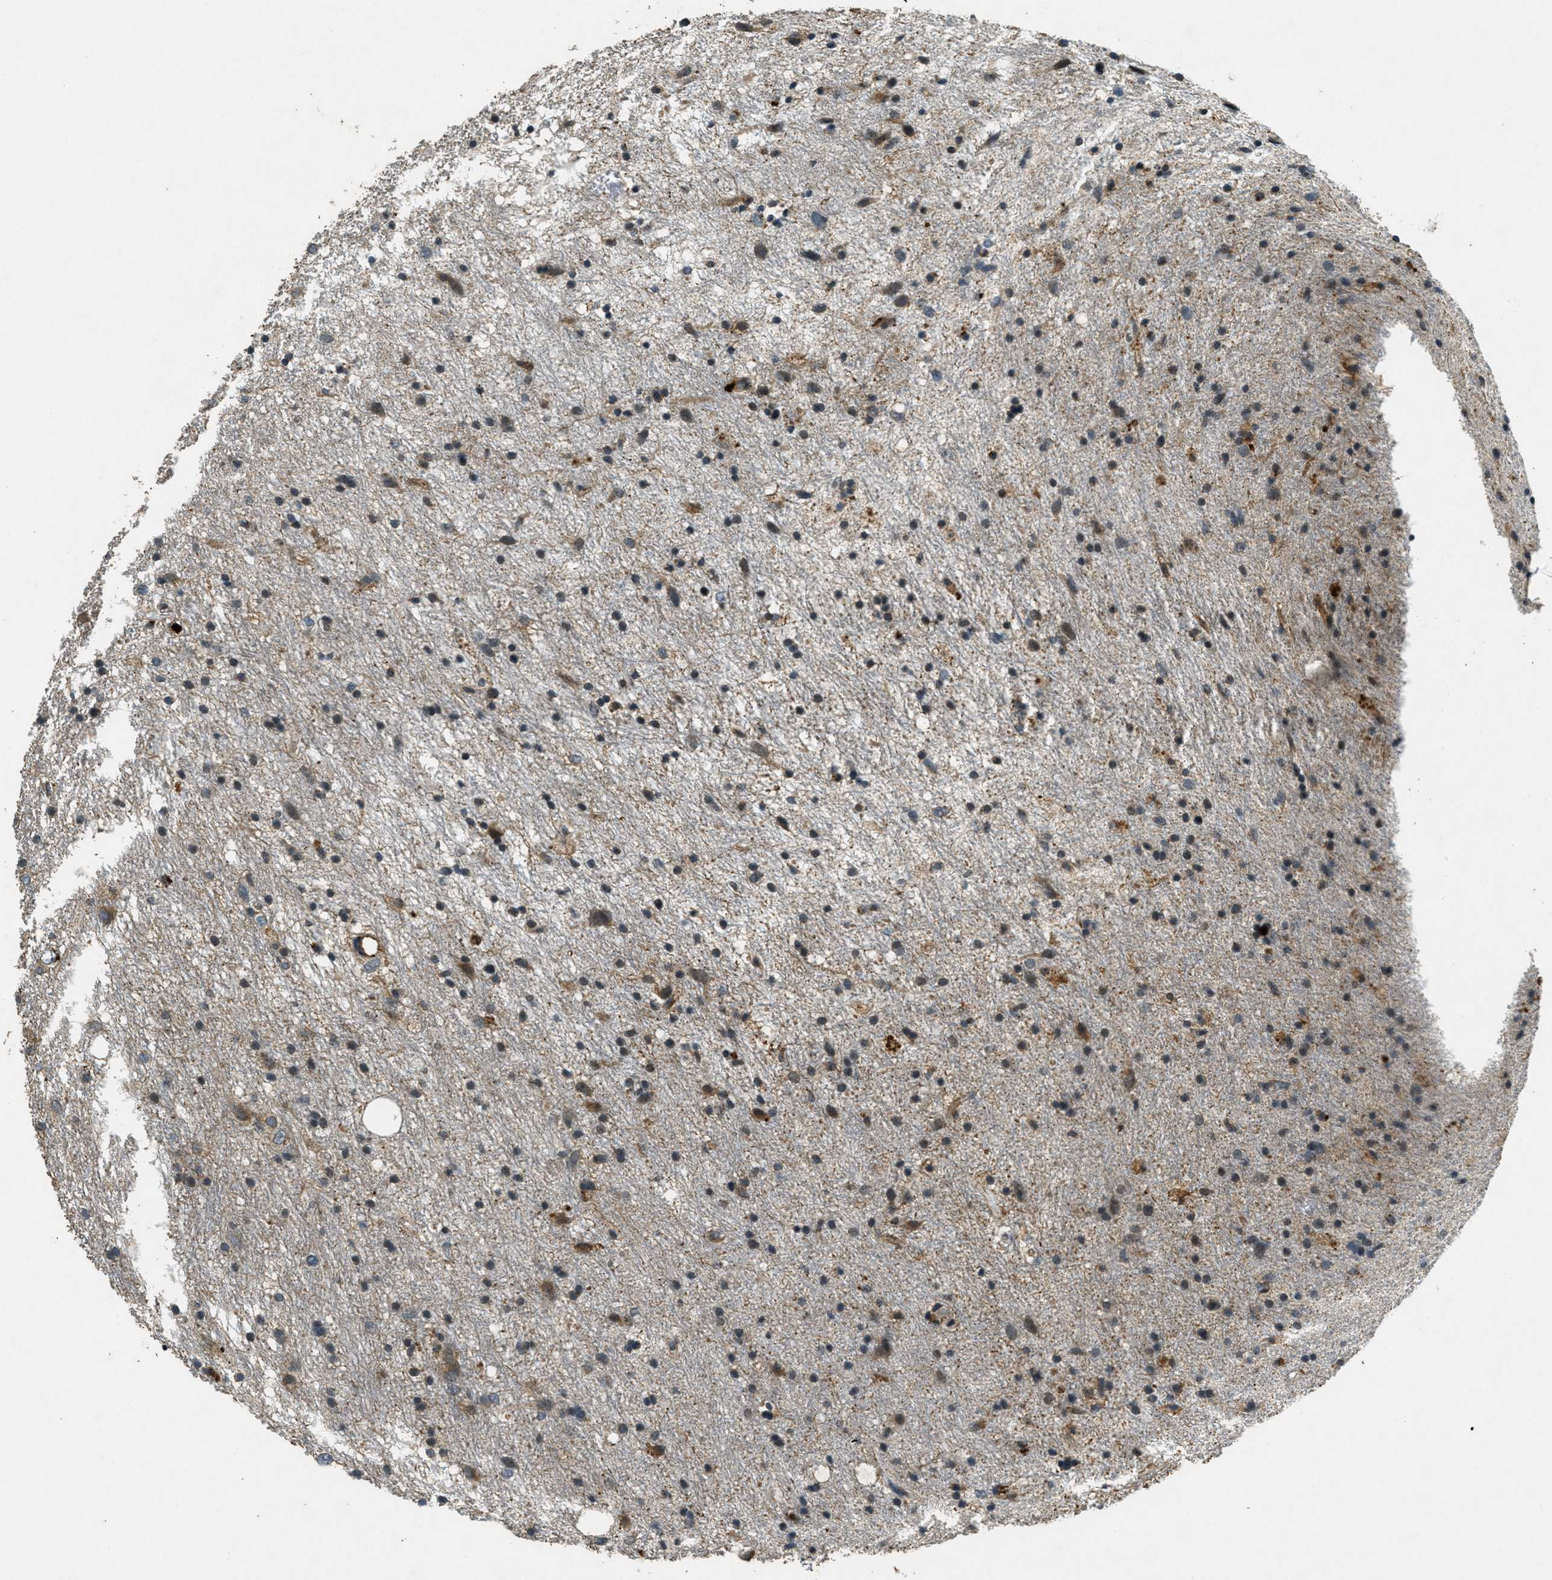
{"staining": {"intensity": "weak", "quantity": "25%-75%", "location": "cytoplasmic/membranous"}, "tissue": "glioma", "cell_type": "Tumor cells", "image_type": "cancer", "snomed": [{"axis": "morphology", "description": "Glioma, malignant, Low grade"}, {"axis": "topography", "description": "Brain"}], "caption": "A photomicrograph of human glioma stained for a protein exhibits weak cytoplasmic/membranous brown staining in tumor cells.", "gene": "RAB3D", "patient": {"sex": "male", "age": 77}}